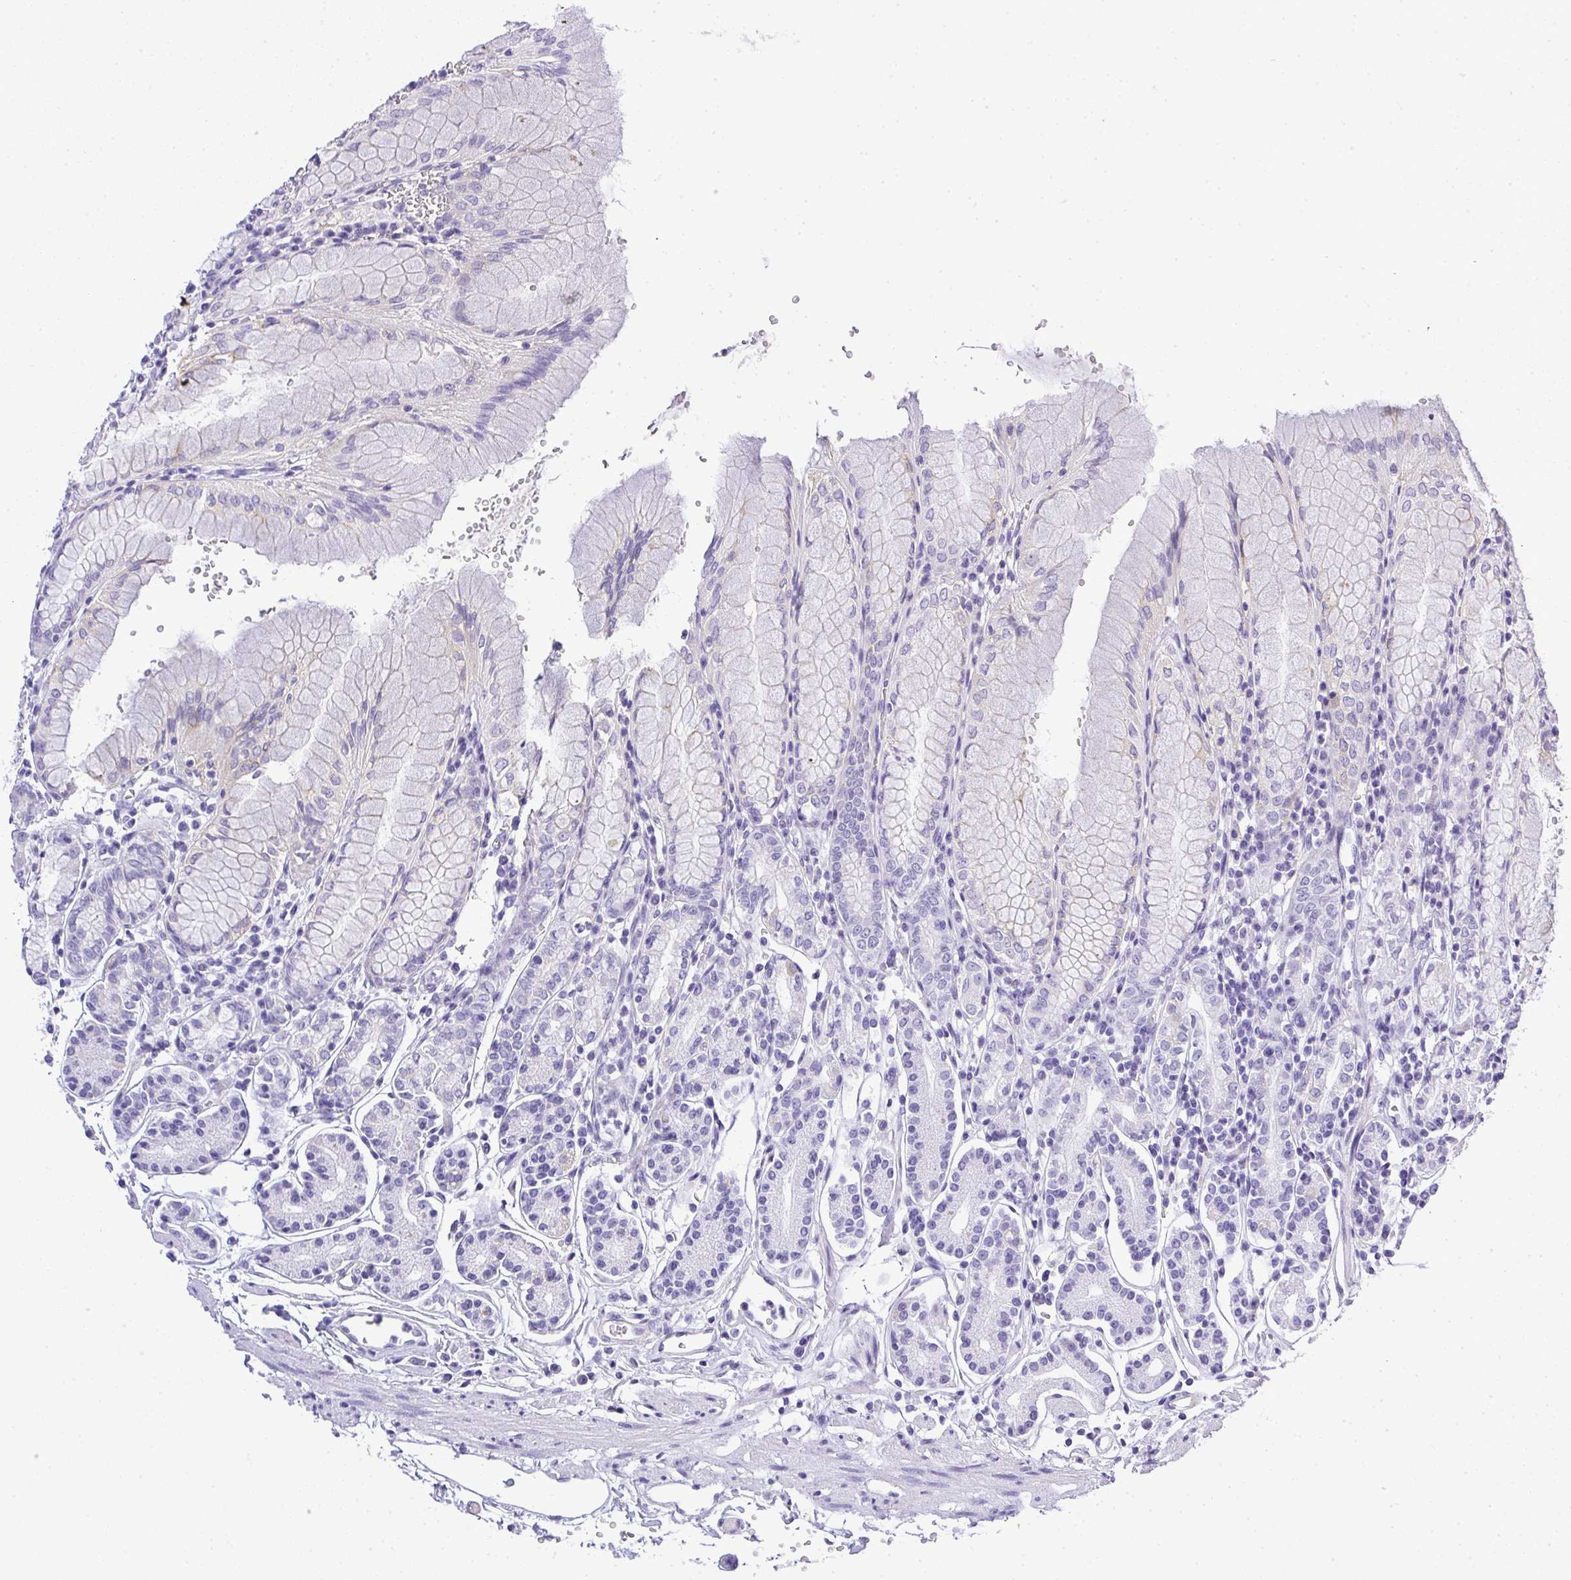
{"staining": {"intensity": "negative", "quantity": "none", "location": "none"}, "tissue": "stomach", "cell_type": "Glandular cells", "image_type": "normal", "snomed": [{"axis": "morphology", "description": "Normal tissue, NOS"}, {"axis": "topography", "description": "Stomach"}], "caption": "Micrograph shows no significant protein positivity in glandular cells of unremarkable stomach.", "gene": "PLPPR3", "patient": {"sex": "female", "age": 62}}